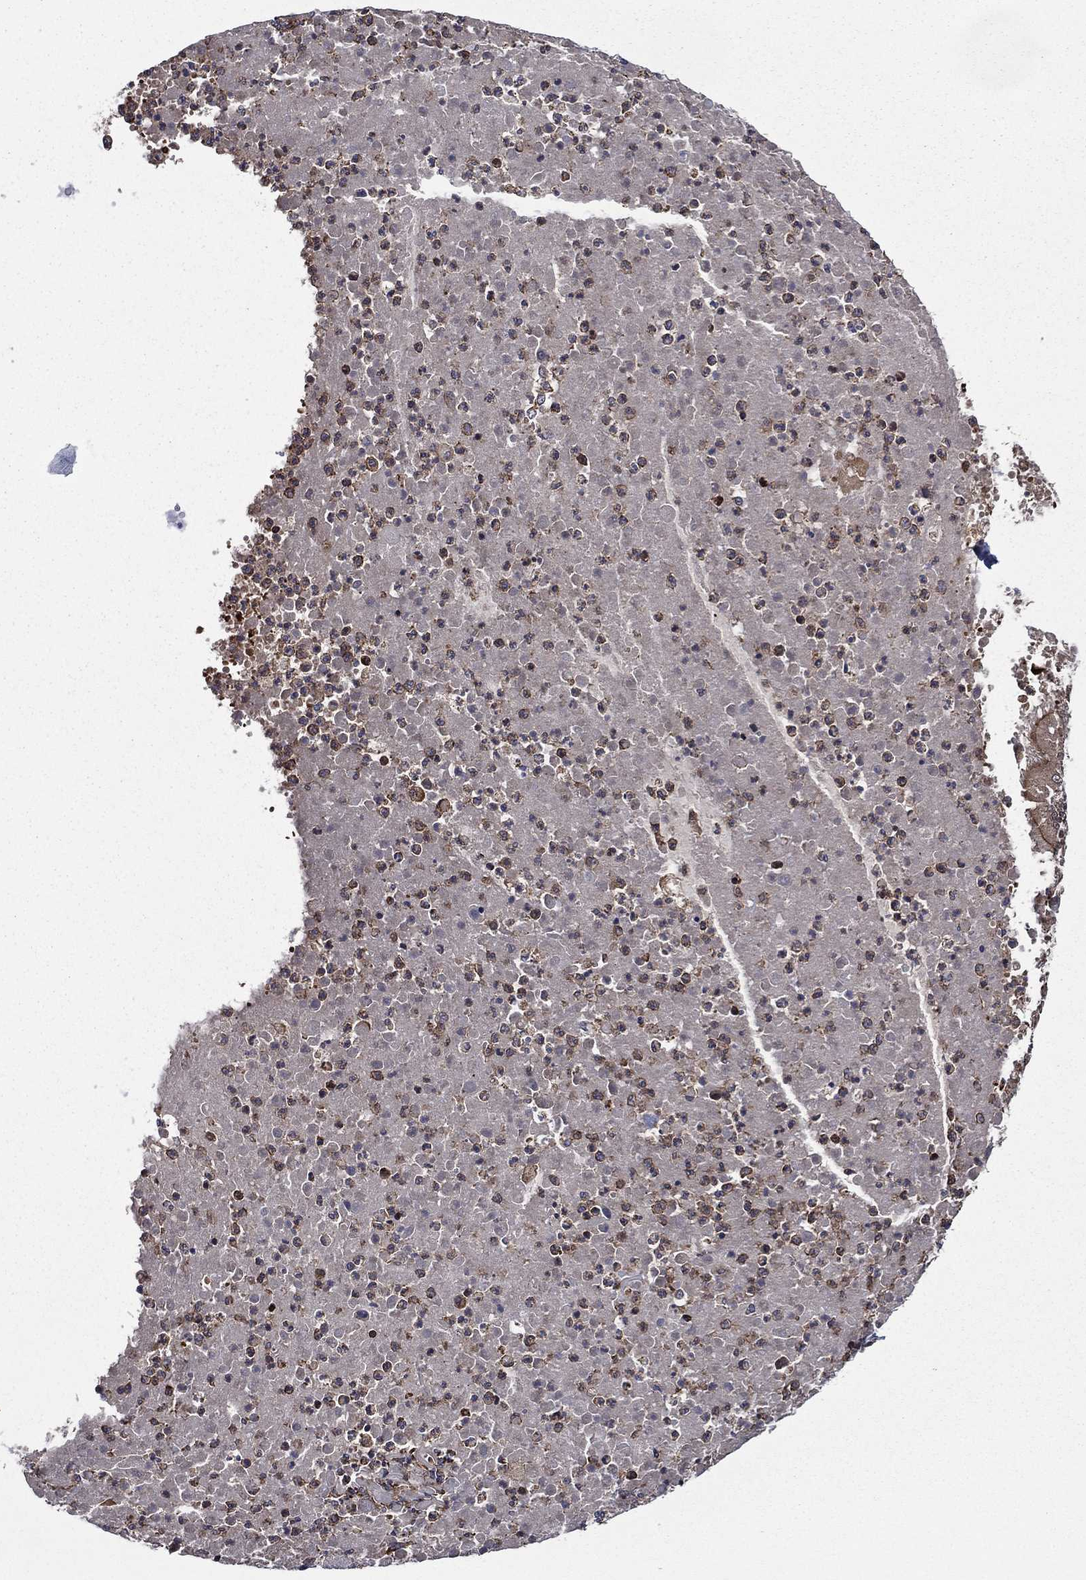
{"staining": {"intensity": "moderate", "quantity": "<25%", "location": "cytoplasmic/membranous"}, "tissue": "lung cancer", "cell_type": "Tumor cells", "image_type": "cancer", "snomed": [{"axis": "morphology", "description": "Normal tissue, NOS"}, {"axis": "morphology", "description": "Squamous cell carcinoma, NOS"}, {"axis": "topography", "description": "Bronchus"}, {"axis": "topography", "description": "Lung"}], "caption": "DAB immunohistochemical staining of lung squamous cell carcinoma shows moderate cytoplasmic/membranous protein positivity in about <25% of tumor cells.", "gene": "PLPP3", "patient": {"sex": "male", "age": 64}}